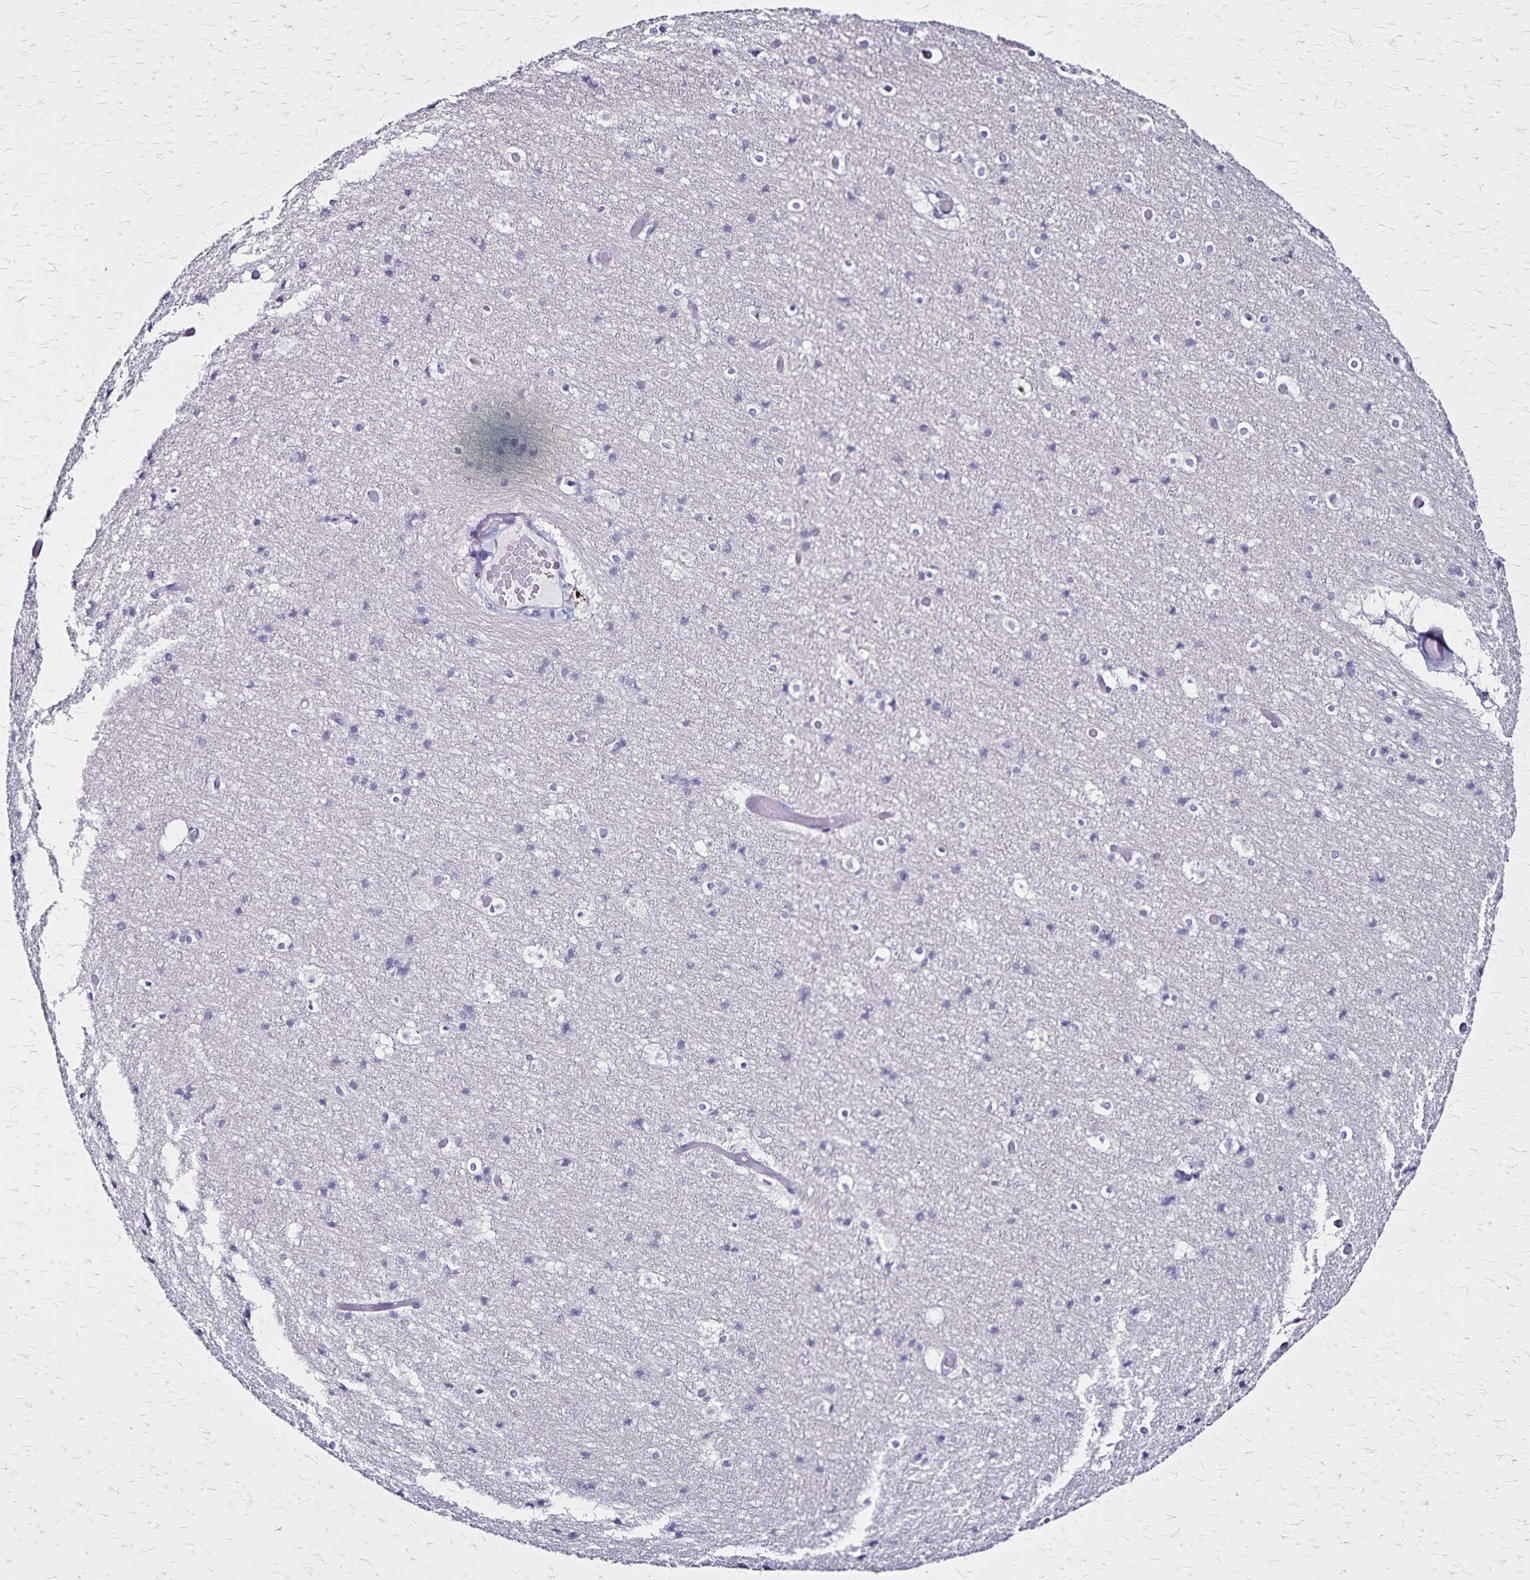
{"staining": {"intensity": "negative", "quantity": "none", "location": "none"}, "tissue": "cerebral cortex", "cell_type": "Endothelial cells", "image_type": "normal", "snomed": [{"axis": "morphology", "description": "Normal tissue, NOS"}, {"axis": "topography", "description": "Cerebral cortex"}], "caption": "An immunohistochemistry (IHC) image of benign cerebral cortex is shown. There is no staining in endothelial cells of cerebral cortex. (DAB (3,3'-diaminobenzidine) immunohistochemistry (IHC) with hematoxylin counter stain).", "gene": "PLXNA4", "patient": {"sex": "female", "age": 52}}